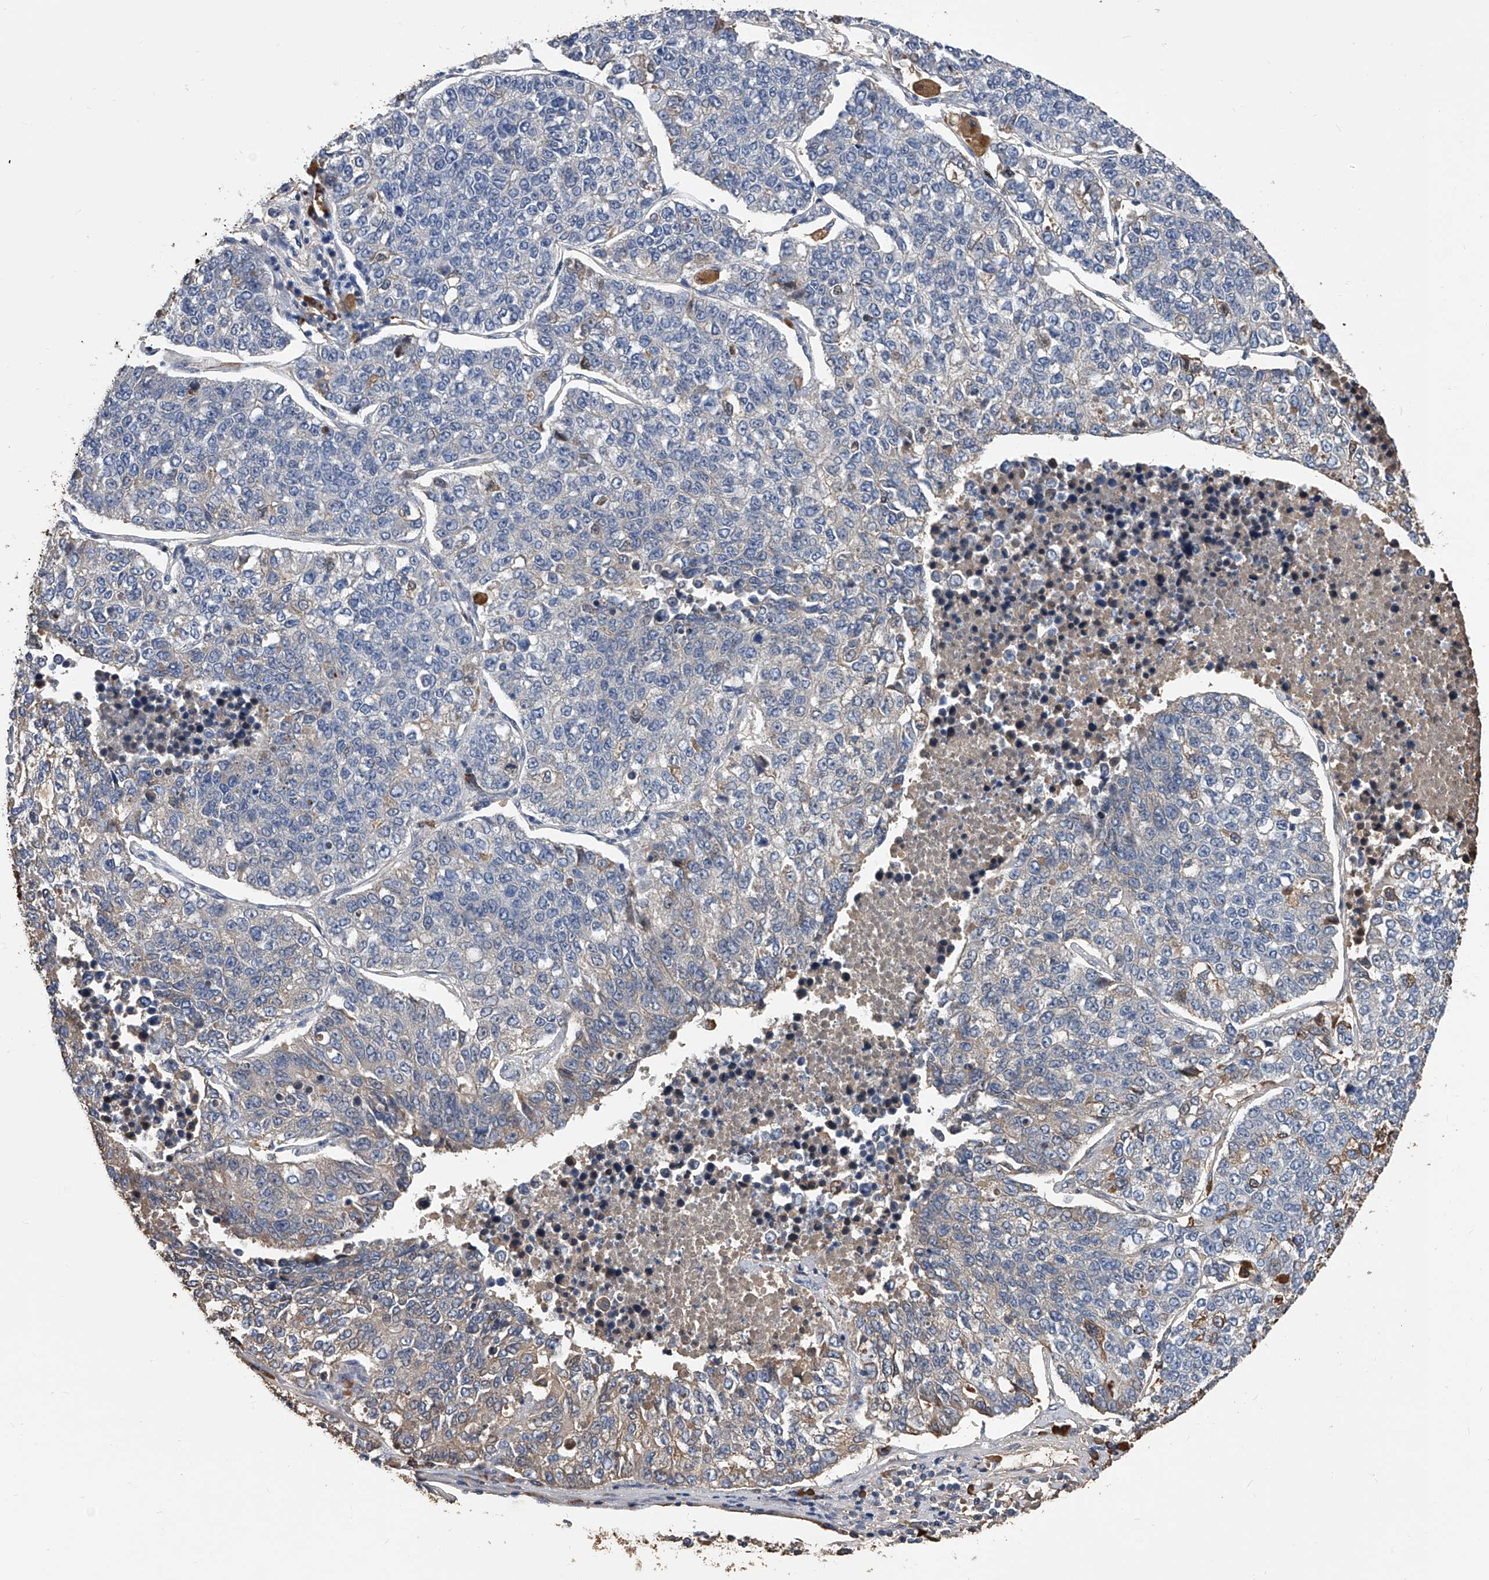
{"staining": {"intensity": "negative", "quantity": "none", "location": "none"}, "tissue": "lung cancer", "cell_type": "Tumor cells", "image_type": "cancer", "snomed": [{"axis": "morphology", "description": "Adenocarcinoma, NOS"}, {"axis": "topography", "description": "Lung"}], "caption": "Lung cancer (adenocarcinoma) was stained to show a protein in brown. There is no significant expression in tumor cells.", "gene": "ZNF25", "patient": {"sex": "male", "age": 49}}